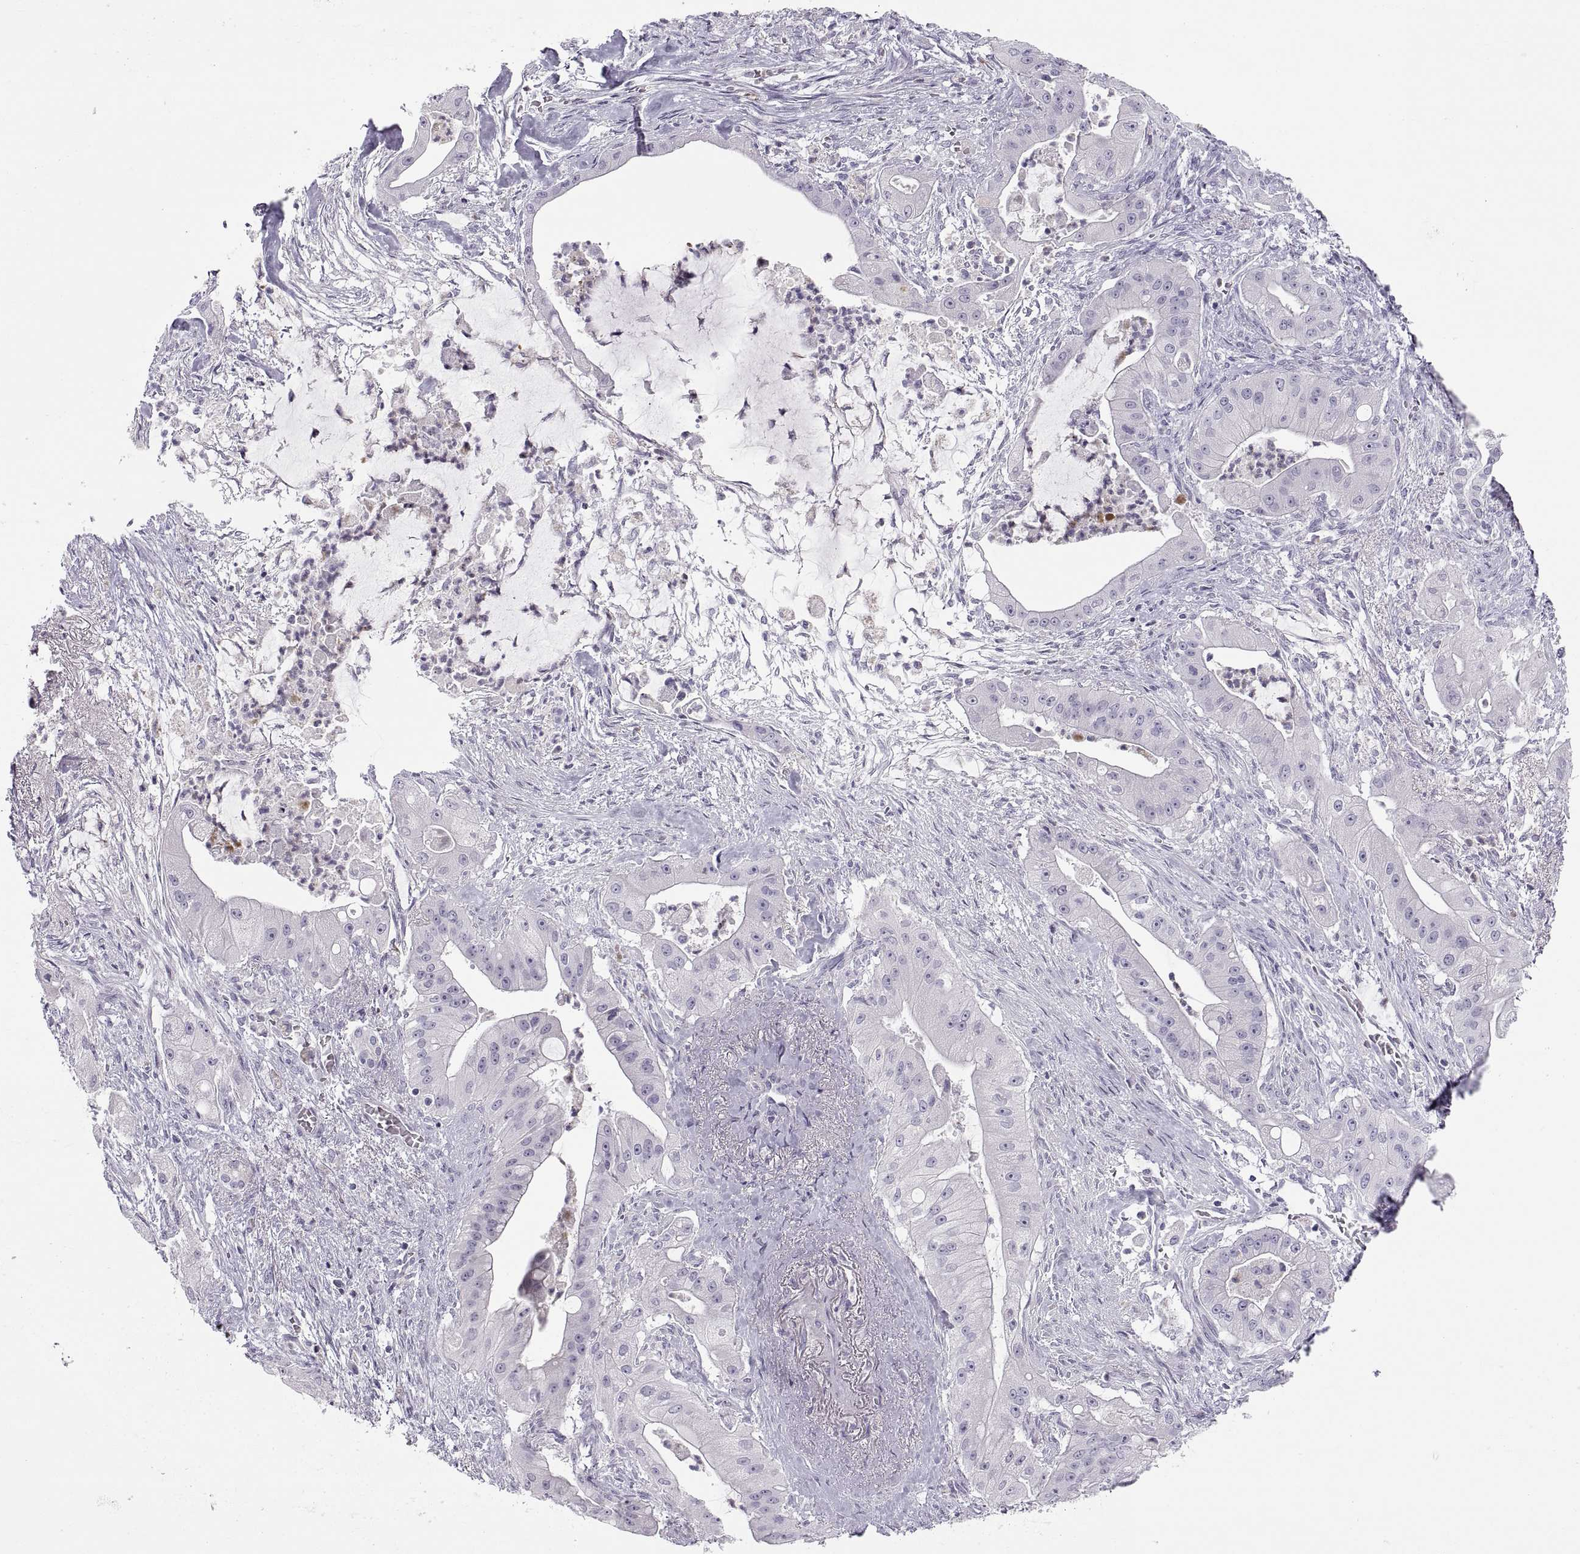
{"staining": {"intensity": "negative", "quantity": "none", "location": "none"}, "tissue": "pancreatic cancer", "cell_type": "Tumor cells", "image_type": "cancer", "snomed": [{"axis": "morphology", "description": "Normal tissue, NOS"}, {"axis": "morphology", "description": "Inflammation, NOS"}, {"axis": "morphology", "description": "Adenocarcinoma, NOS"}, {"axis": "topography", "description": "Pancreas"}], "caption": "Immunohistochemistry (IHC) of pancreatic adenocarcinoma displays no positivity in tumor cells.", "gene": "C3orf22", "patient": {"sex": "male", "age": 57}}